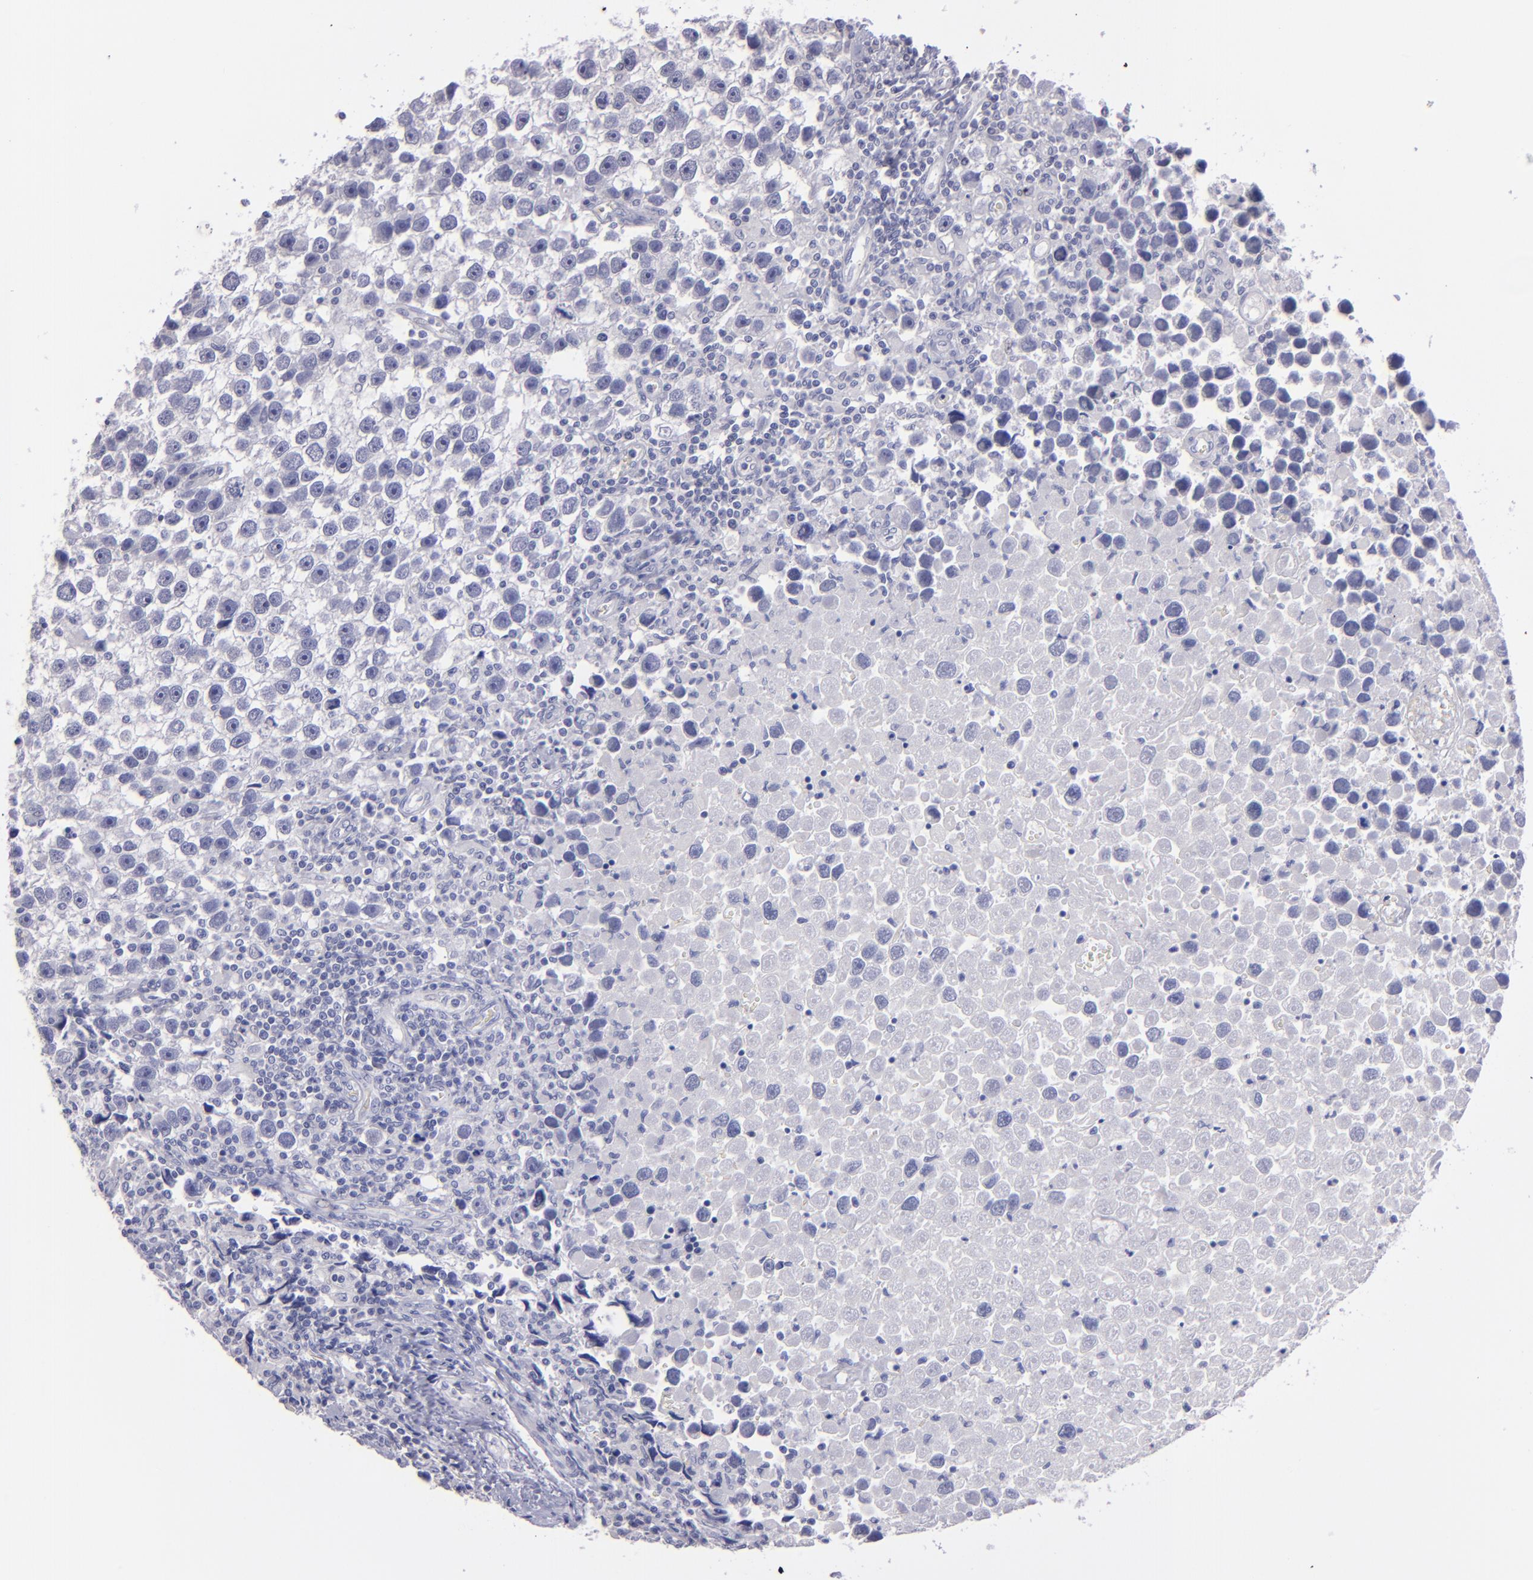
{"staining": {"intensity": "negative", "quantity": "none", "location": "none"}, "tissue": "testis cancer", "cell_type": "Tumor cells", "image_type": "cancer", "snomed": [{"axis": "morphology", "description": "Seminoma, NOS"}, {"axis": "topography", "description": "Testis"}], "caption": "IHC of human testis cancer exhibits no positivity in tumor cells. (Brightfield microscopy of DAB (3,3'-diaminobenzidine) immunohistochemistry at high magnification).", "gene": "SNAP25", "patient": {"sex": "male", "age": 43}}